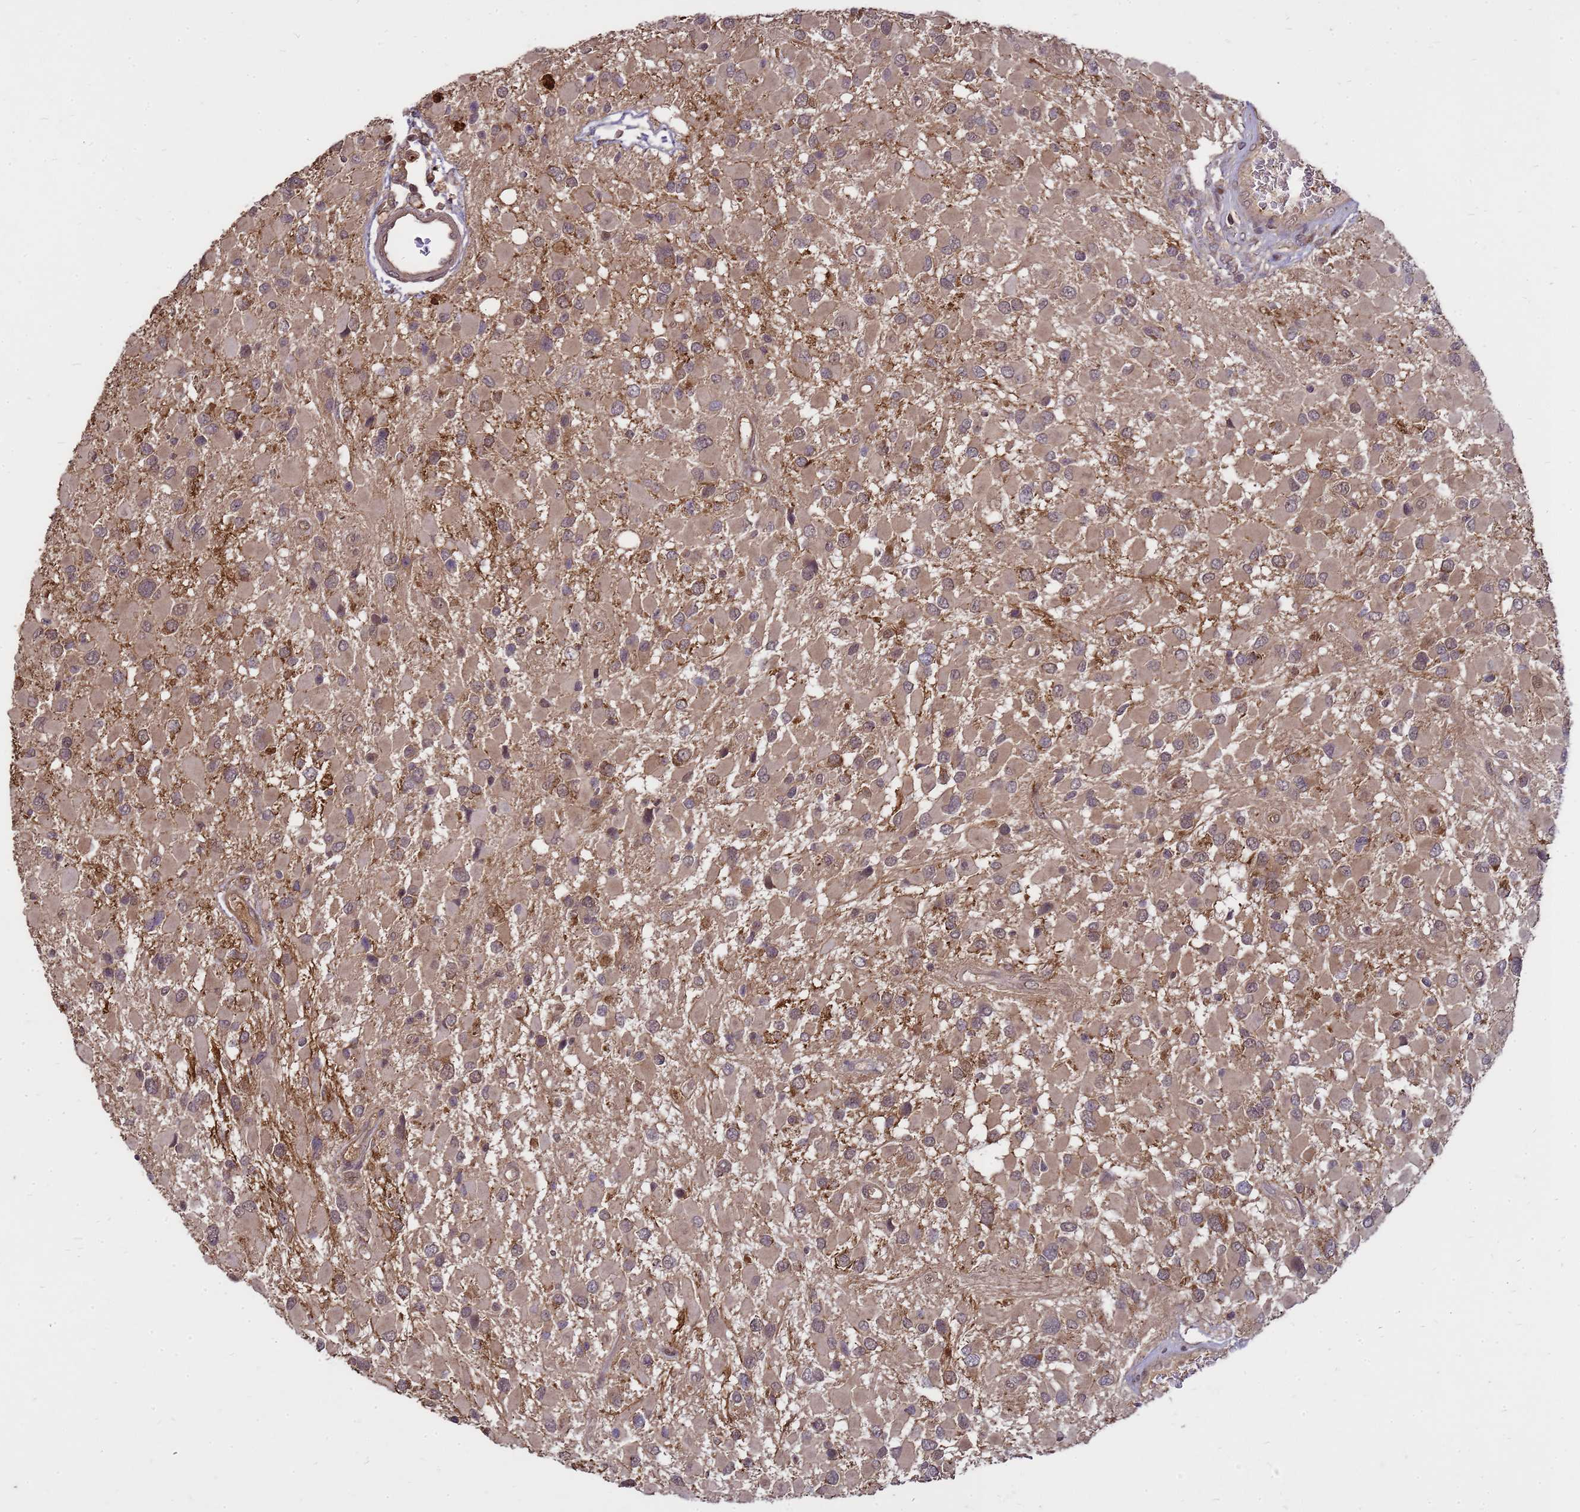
{"staining": {"intensity": "weak", "quantity": ">75%", "location": "cytoplasmic/membranous"}, "tissue": "glioma", "cell_type": "Tumor cells", "image_type": "cancer", "snomed": [{"axis": "morphology", "description": "Glioma, malignant, High grade"}, {"axis": "topography", "description": "Brain"}], "caption": "A high-resolution image shows immunohistochemistry (IHC) staining of malignant high-grade glioma, which exhibits weak cytoplasmic/membranous expression in about >75% of tumor cells.", "gene": "CRBN", "patient": {"sex": "male", "age": 53}}